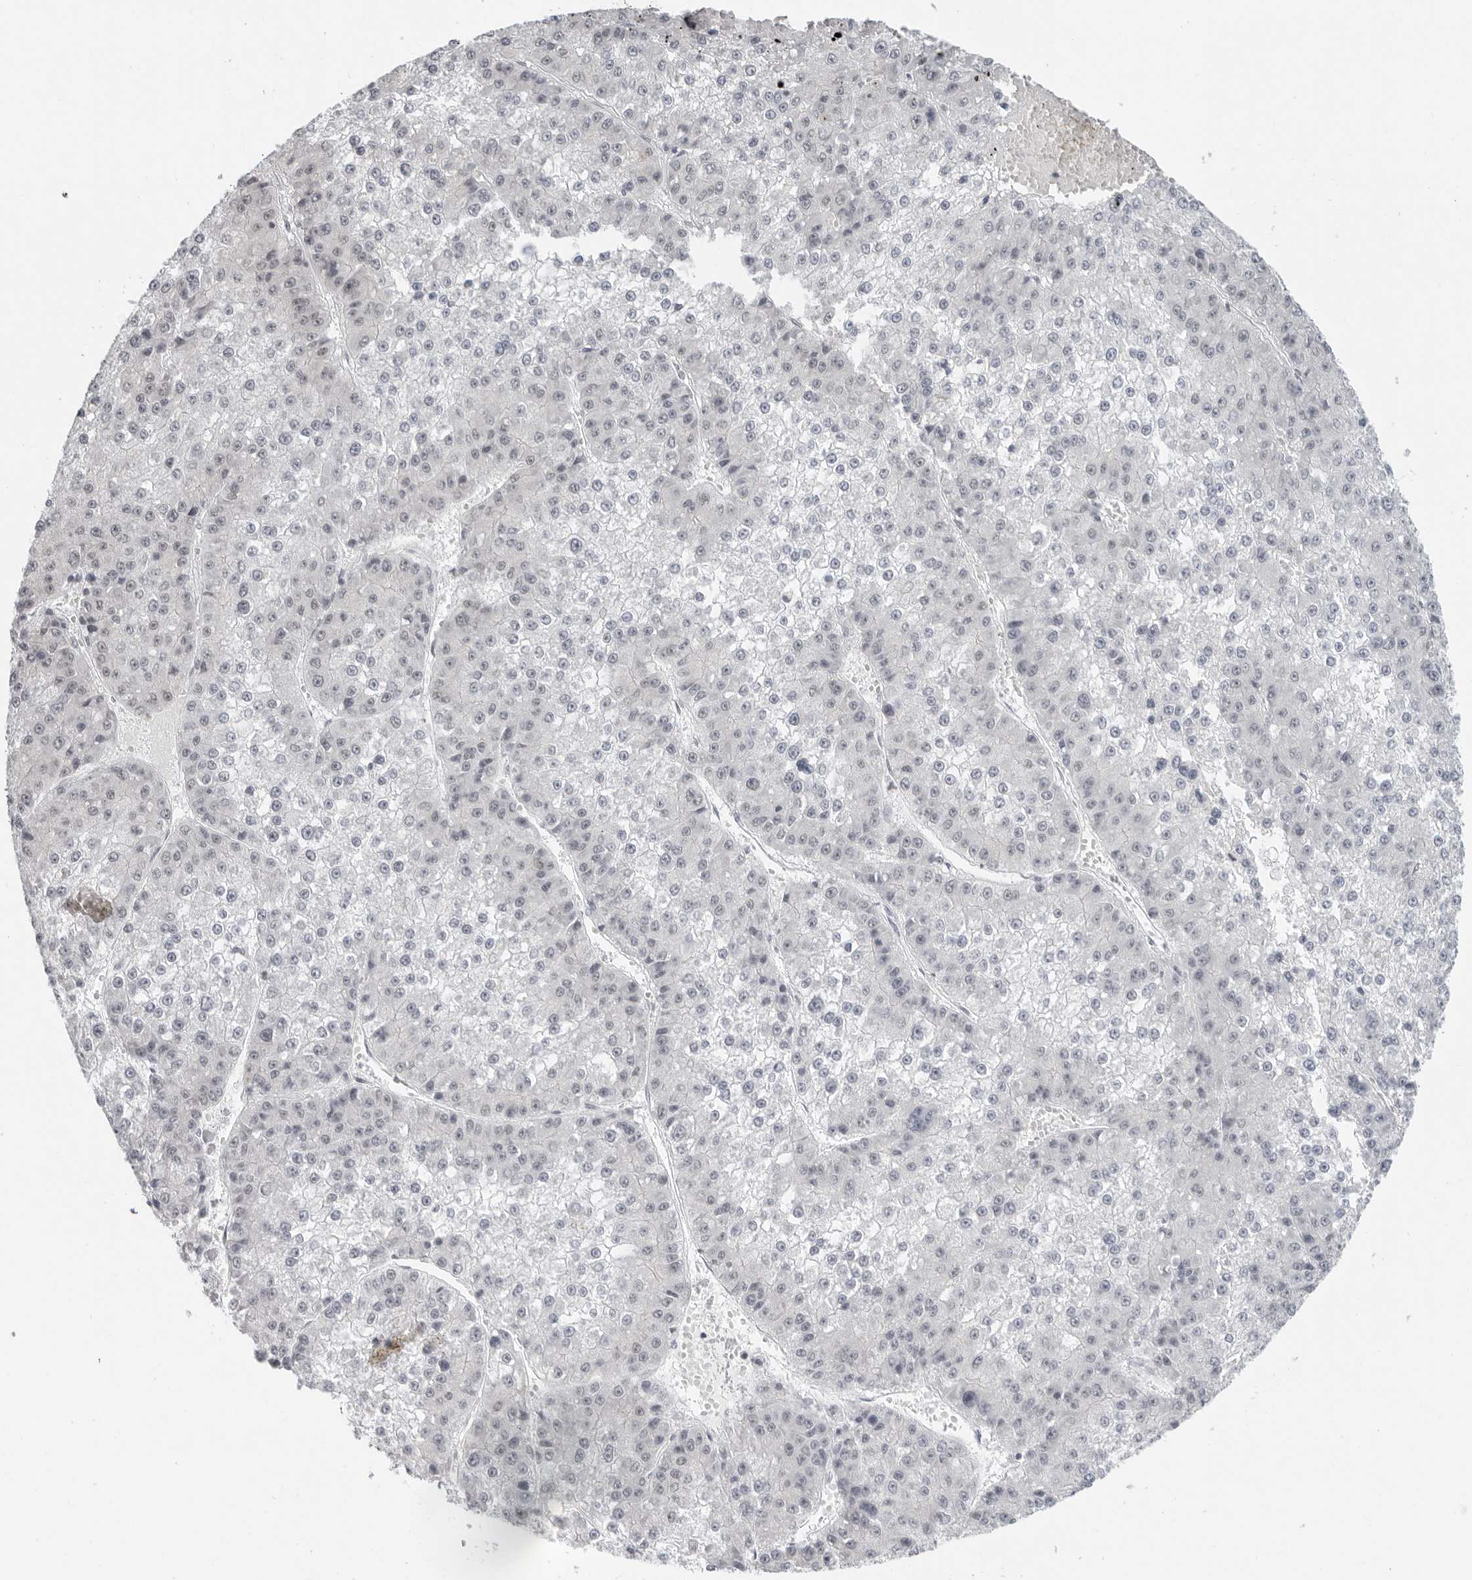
{"staining": {"intensity": "negative", "quantity": "none", "location": "none"}, "tissue": "liver cancer", "cell_type": "Tumor cells", "image_type": "cancer", "snomed": [{"axis": "morphology", "description": "Carcinoma, Hepatocellular, NOS"}, {"axis": "topography", "description": "Liver"}], "caption": "Hepatocellular carcinoma (liver) was stained to show a protein in brown. There is no significant expression in tumor cells. (Stains: DAB IHC with hematoxylin counter stain, Microscopy: brightfield microscopy at high magnification).", "gene": "FLG2", "patient": {"sex": "female", "age": 73}}